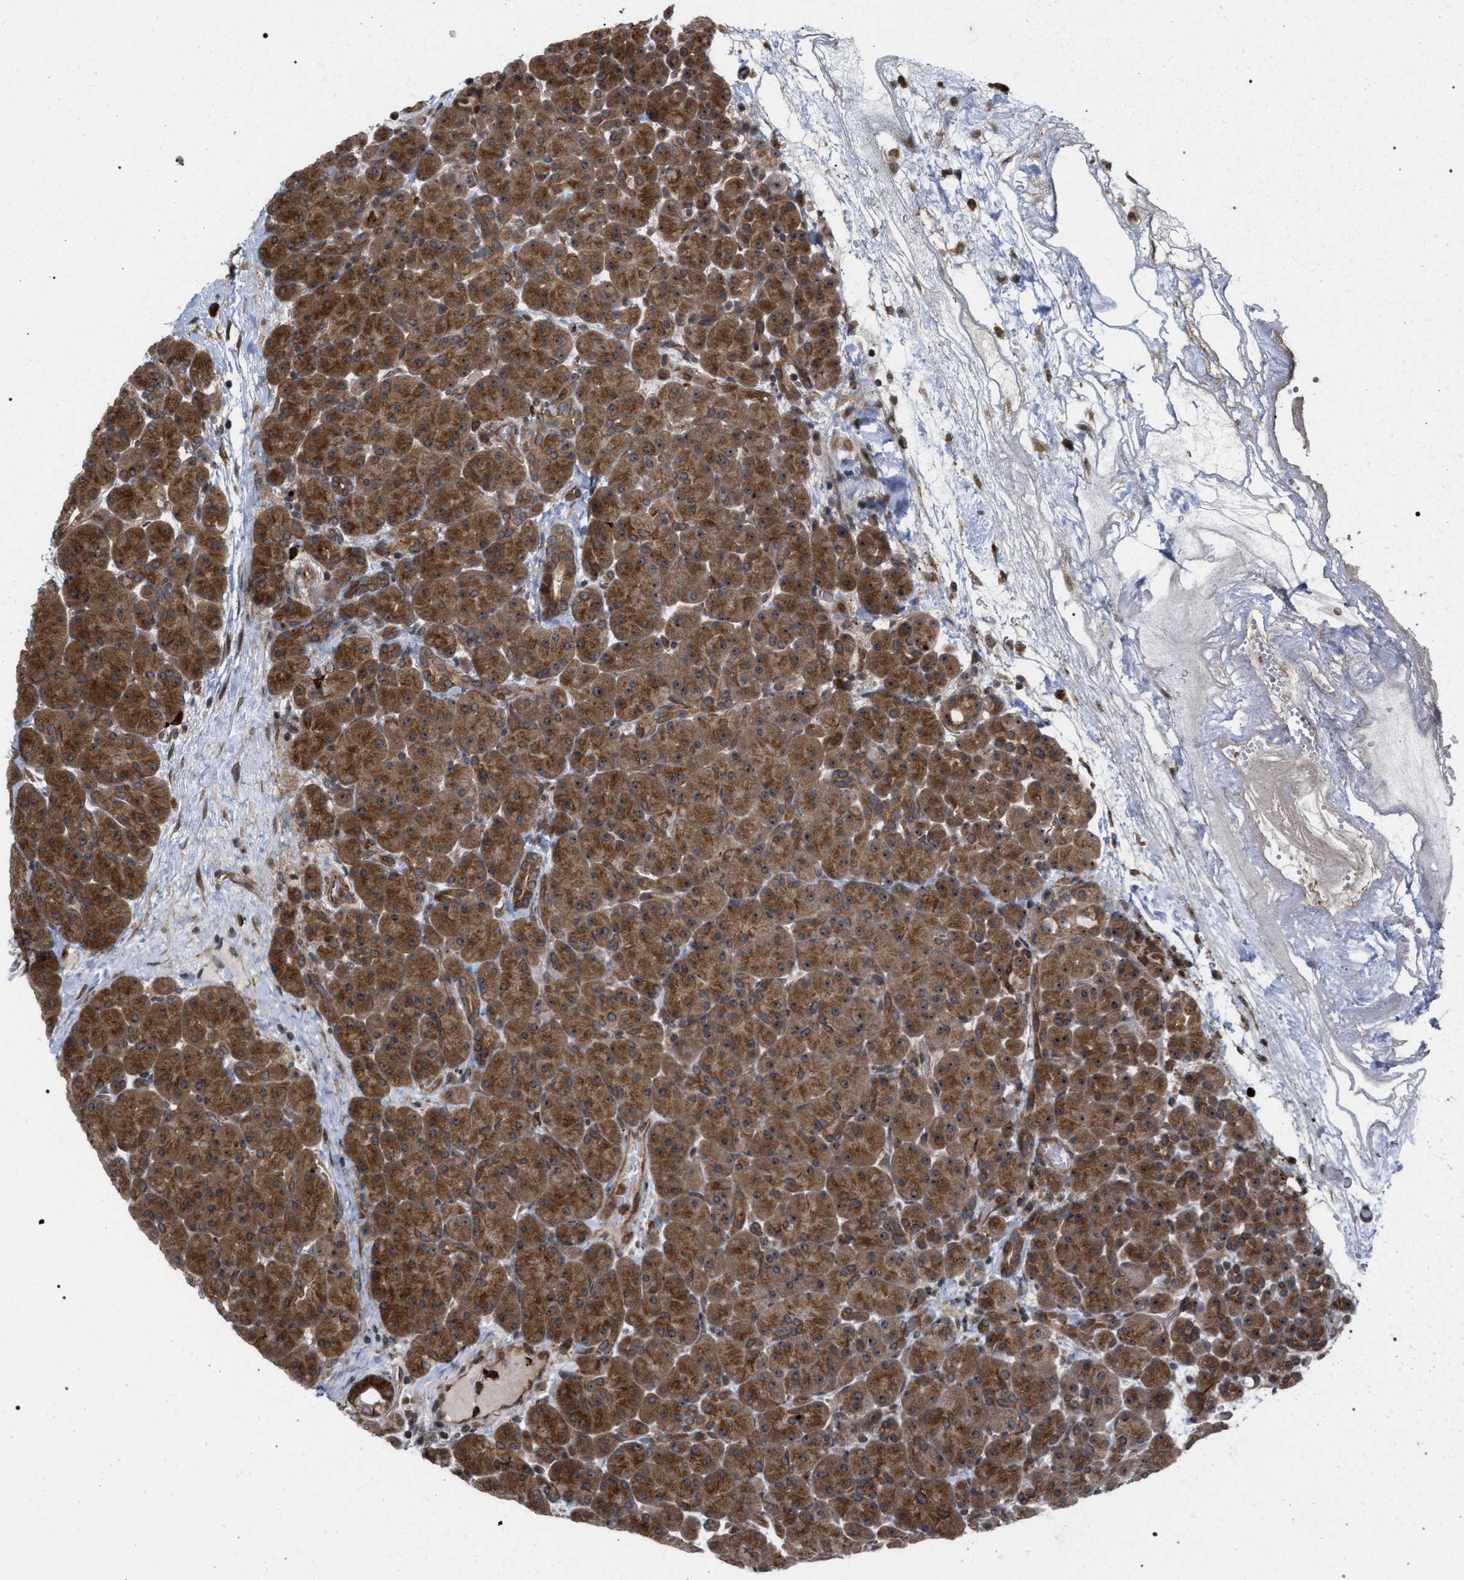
{"staining": {"intensity": "moderate", "quantity": ">75%", "location": "cytoplasmic/membranous"}, "tissue": "pancreas", "cell_type": "Exocrine glandular cells", "image_type": "normal", "snomed": [{"axis": "morphology", "description": "Normal tissue, NOS"}, {"axis": "topography", "description": "Pancreas"}], "caption": "Moderate cytoplasmic/membranous staining is present in about >75% of exocrine glandular cells in benign pancreas. Using DAB (brown) and hematoxylin (blue) stains, captured at high magnification using brightfield microscopy.", "gene": "IRAK4", "patient": {"sex": "male", "age": 66}}